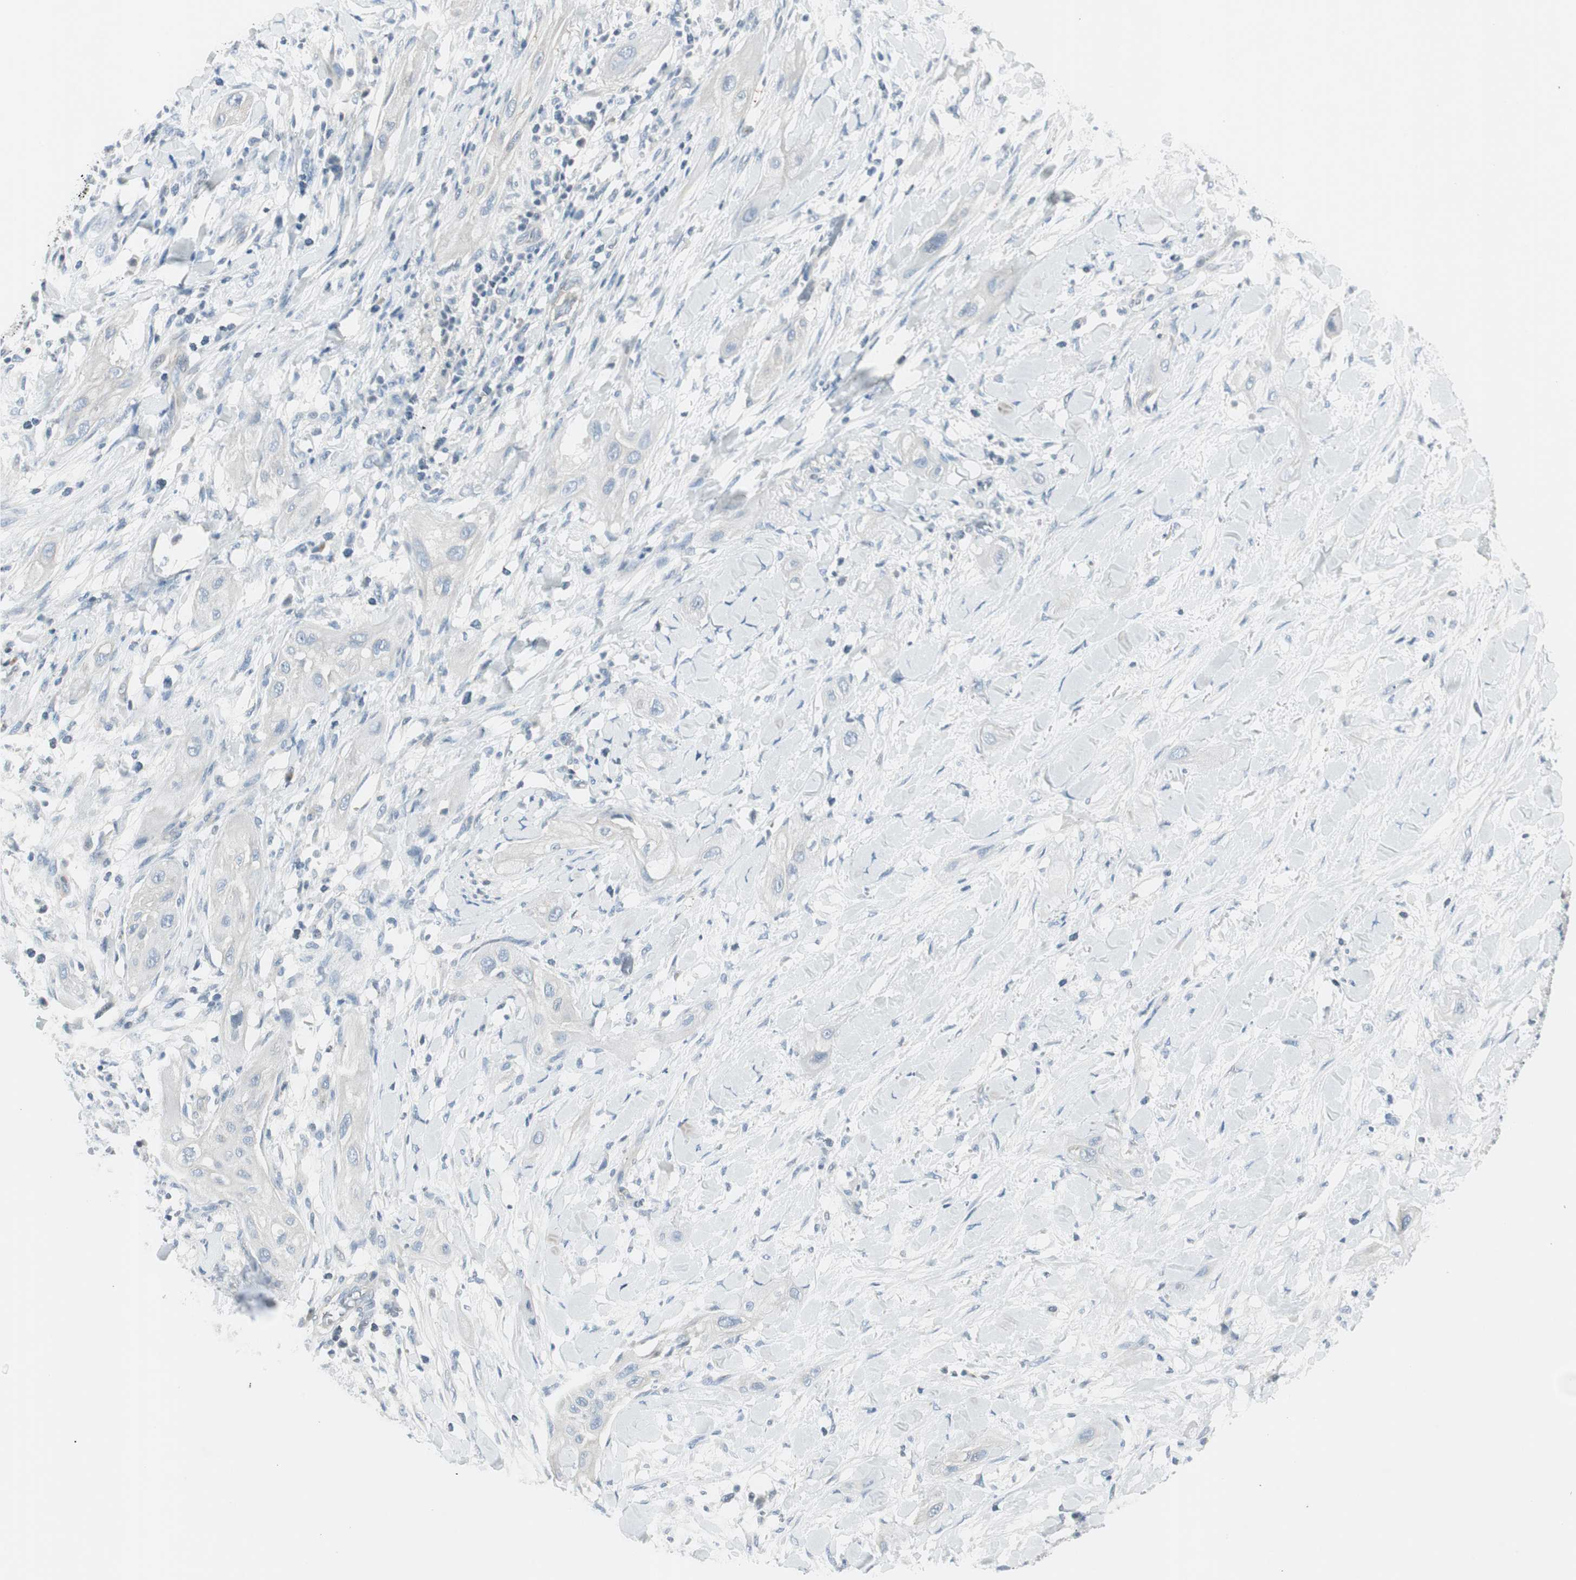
{"staining": {"intensity": "negative", "quantity": "none", "location": "none"}, "tissue": "lung cancer", "cell_type": "Tumor cells", "image_type": "cancer", "snomed": [{"axis": "morphology", "description": "Squamous cell carcinoma, NOS"}, {"axis": "topography", "description": "Lung"}], "caption": "The micrograph shows no staining of tumor cells in squamous cell carcinoma (lung).", "gene": "CACNA2D1", "patient": {"sex": "female", "age": 47}}